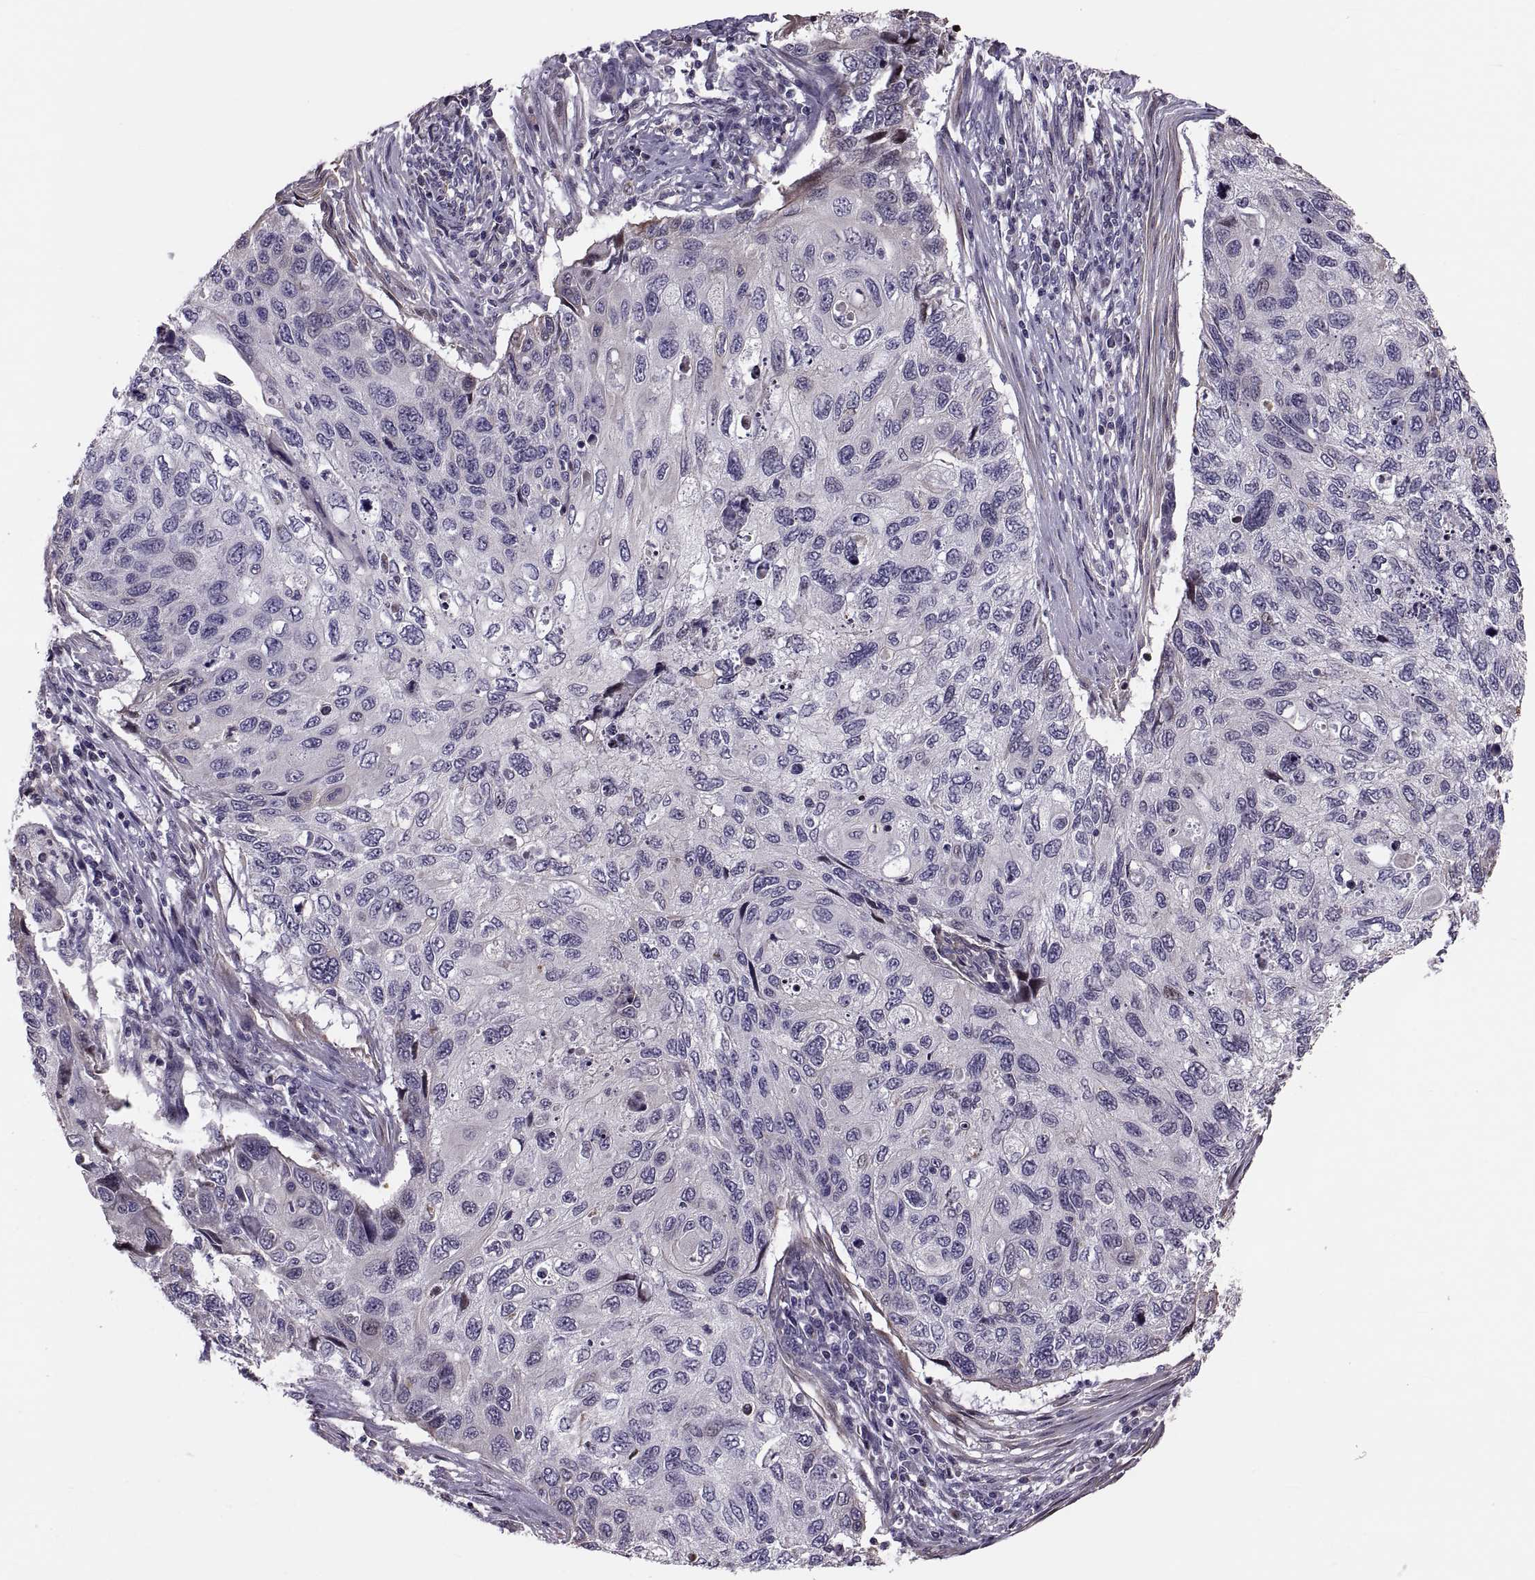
{"staining": {"intensity": "negative", "quantity": "none", "location": "none"}, "tissue": "cervical cancer", "cell_type": "Tumor cells", "image_type": "cancer", "snomed": [{"axis": "morphology", "description": "Squamous cell carcinoma, NOS"}, {"axis": "topography", "description": "Cervix"}], "caption": "This is an immunohistochemistry histopathology image of human cervical squamous cell carcinoma. There is no positivity in tumor cells.", "gene": "ANO1", "patient": {"sex": "female", "age": 70}}